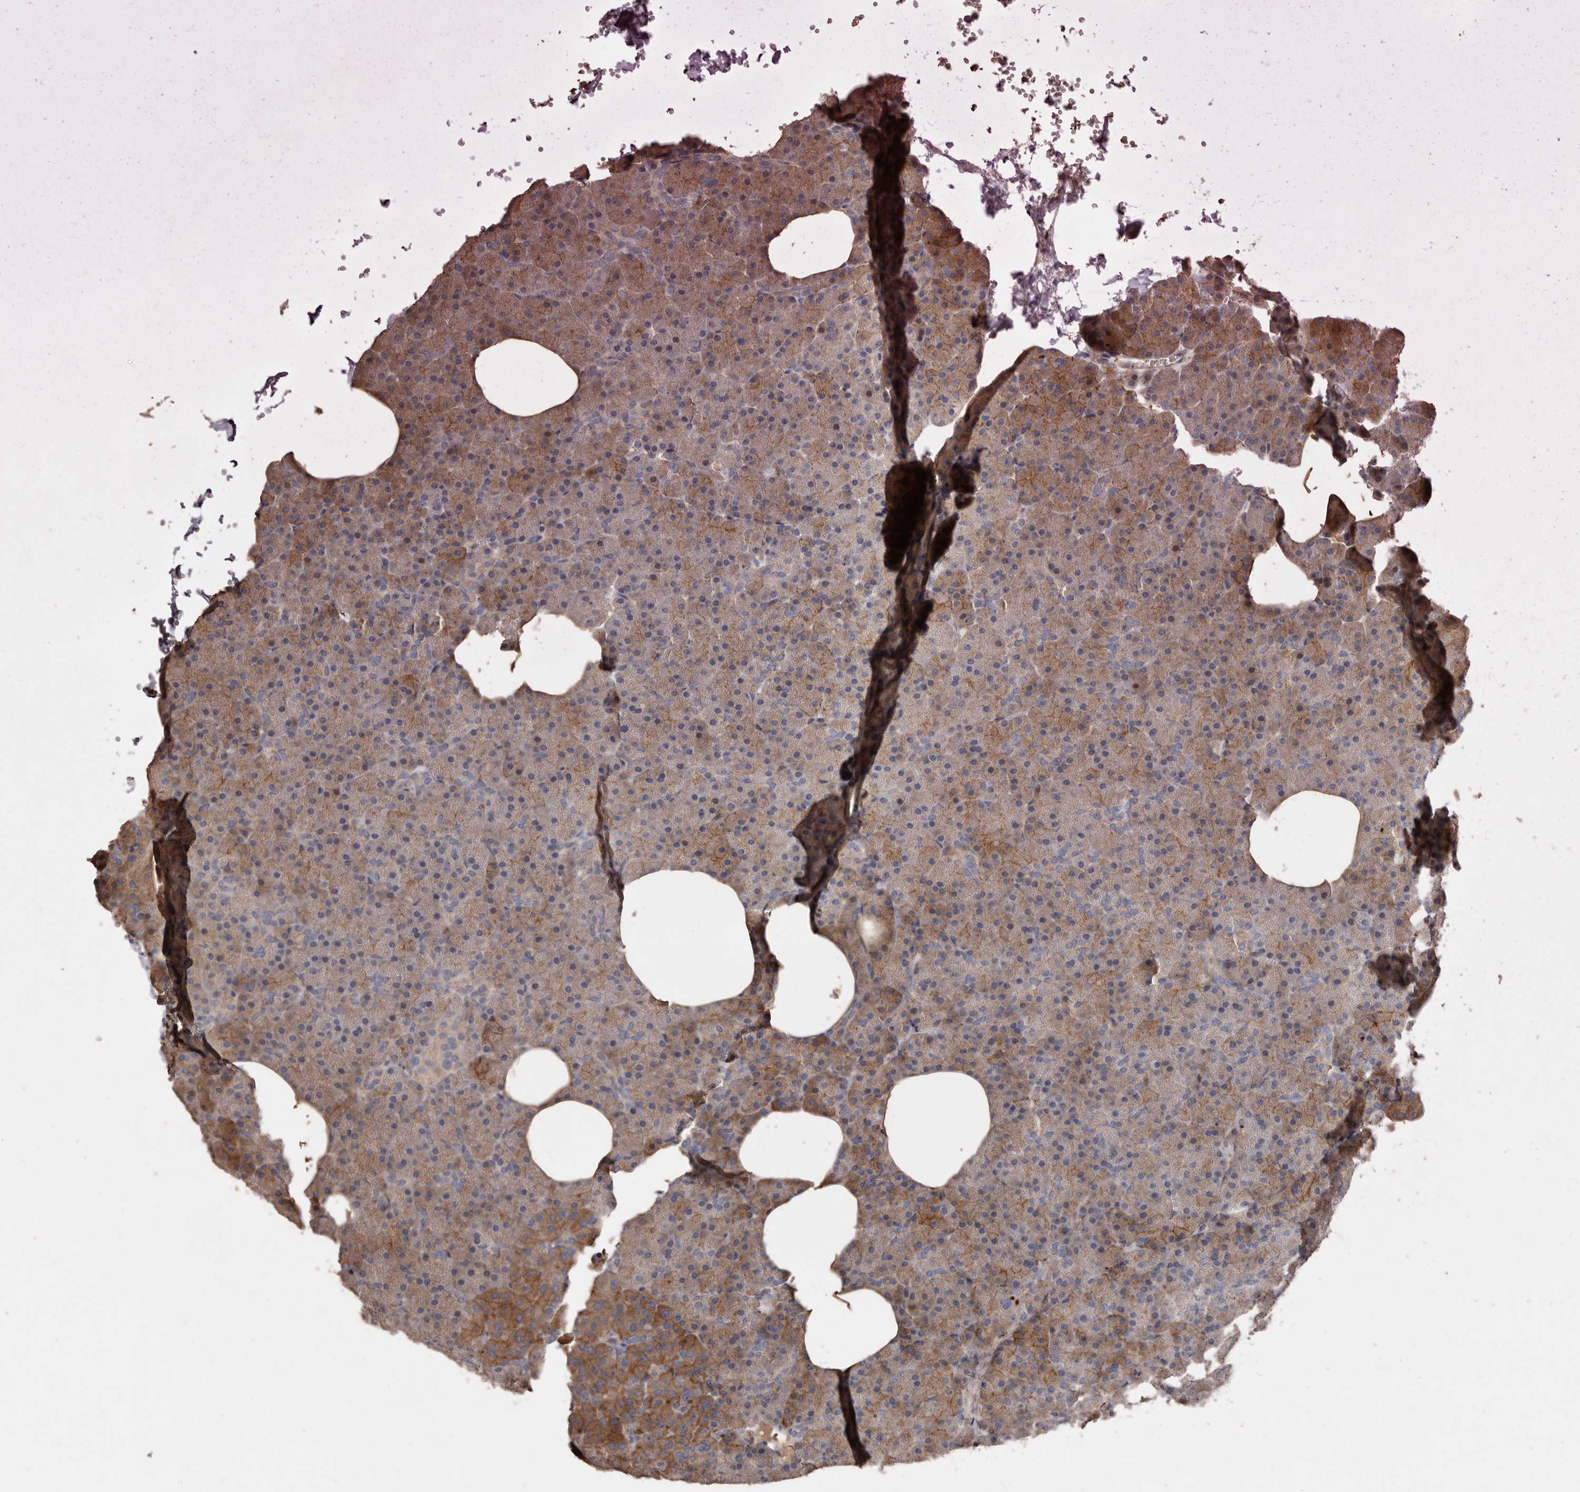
{"staining": {"intensity": "moderate", "quantity": ">75%", "location": "cytoplasmic/membranous"}, "tissue": "pancreas", "cell_type": "Exocrine glandular cells", "image_type": "normal", "snomed": [{"axis": "morphology", "description": "Normal tissue, NOS"}, {"axis": "morphology", "description": "Carcinoid, malignant, NOS"}, {"axis": "topography", "description": "Pancreas"}], "caption": "Protein positivity by immunohistochemistry reveals moderate cytoplasmic/membranous positivity in approximately >75% of exocrine glandular cells in benign pancreas. (DAB IHC with brightfield microscopy, high magnification).", "gene": "RANBP17", "patient": {"sex": "female", "age": 35}}